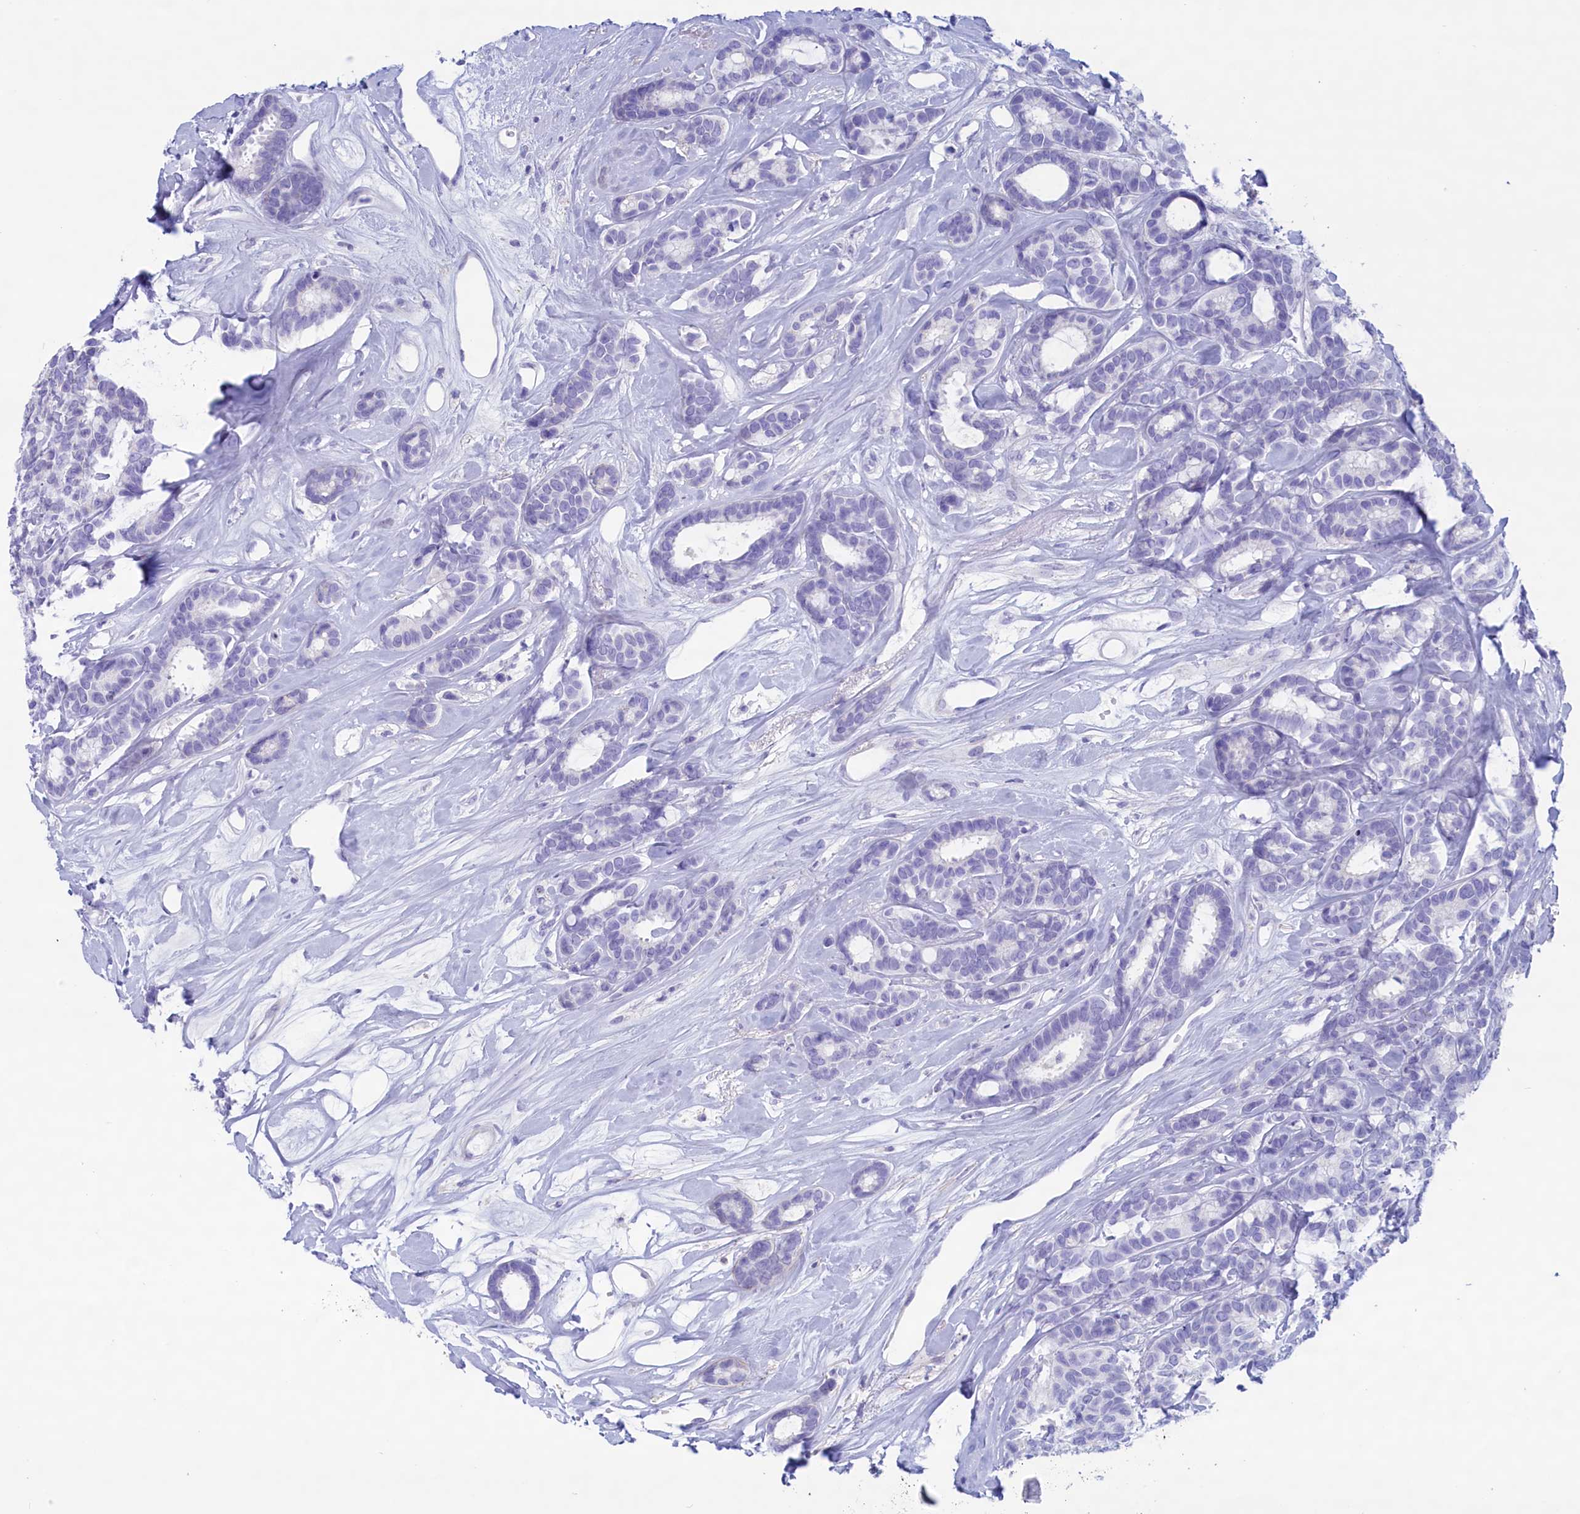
{"staining": {"intensity": "negative", "quantity": "none", "location": "none"}, "tissue": "breast cancer", "cell_type": "Tumor cells", "image_type": "cancer", "snomed": [{"axis": "morphology", "description": "Duct carcinoma"}, {"axis": "topography", "description": "Breast"}], "caption": "High magnification brightfield microscopy of breast intraductal carcinoma stained with DAB (brown) and counterstained with hematoxylin (blue): tumor cells show no significant positivity.", "gene": "MPV17L2", "patient": {"sex": "female", "age": 87}}